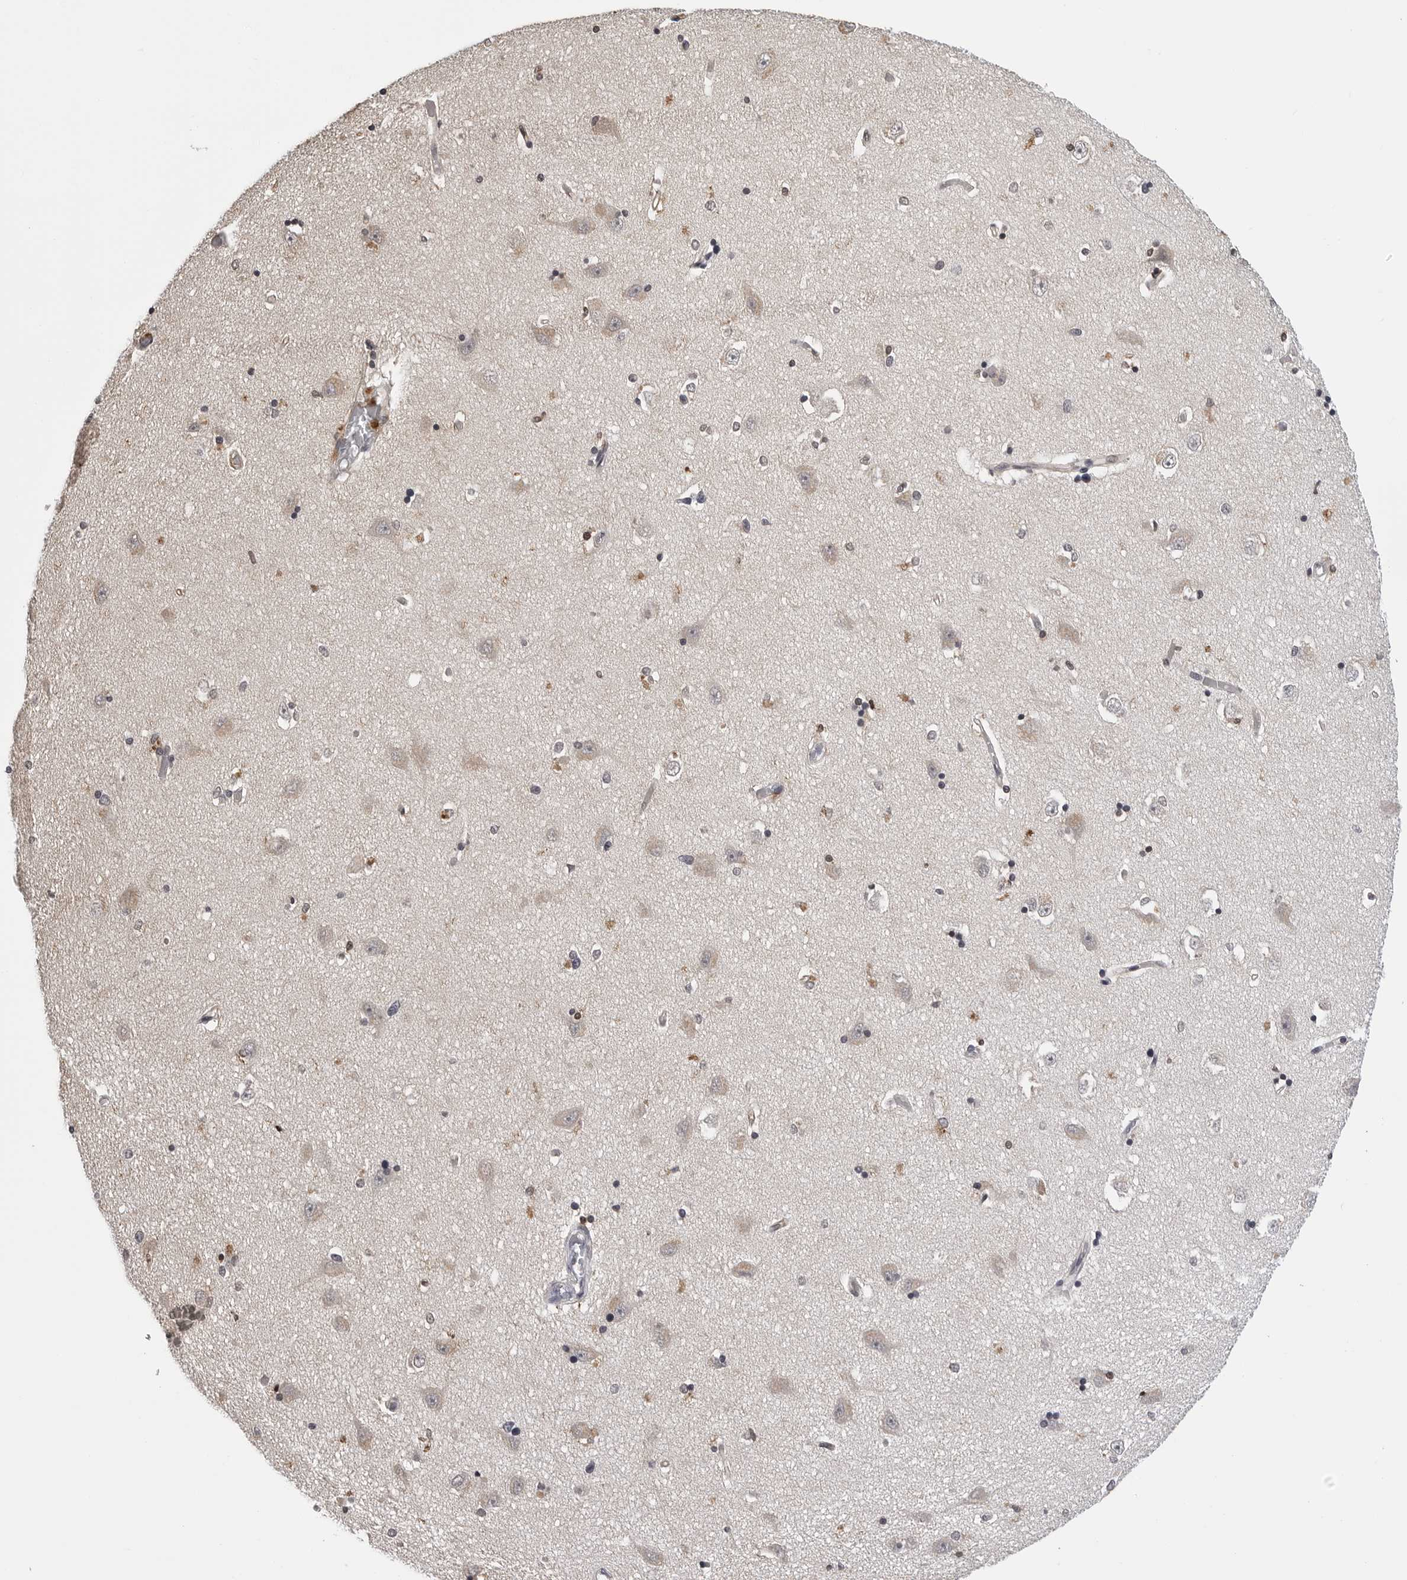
{"staining": {"intensity": "weak", "quantity": "<25%", "location": "nuclear"}, "tissue": "hippocampus", "cell_type": "Glial cells", "image_type": "normal", "snomed": [{"axis": "morphology", "description": "Normal tissue, NOS"}, {"axis": "topography", "description": "Hippocampus"}], "caption": "This is a histopathology image of immunohistochemistry staining of unremarkable hippocampus, which shows no expression in glial cells. (DAB (3,3'-diaminobenzidine) immunohistochemistry (IHC) visualized using brightfield microscopy, high magnification).", "gene": "TRMT13", "patient": {"sex": "male", "age": 45}}